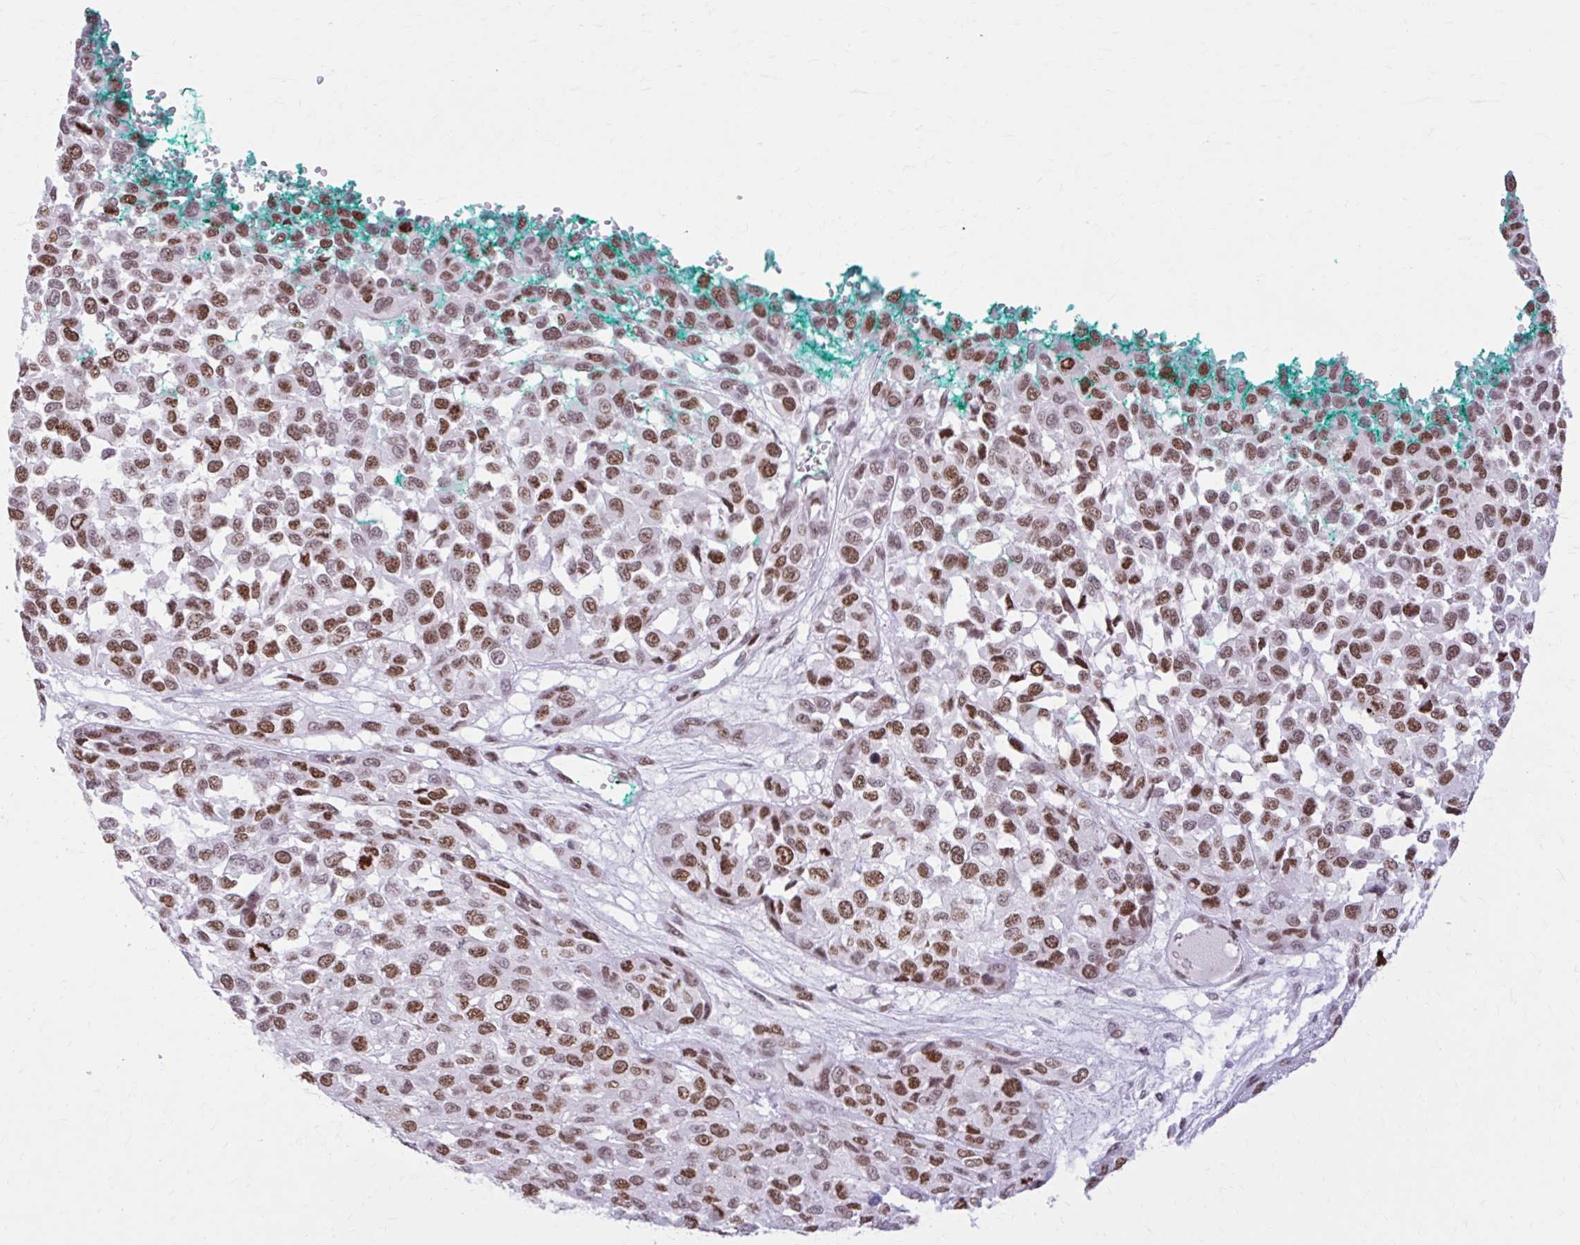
{"staining": {"intensity": "moderate", "quantity": ">75%", "location": "nuclear"}, "tissue": "melanoma", "cell_type": "Tumor cells", "image_type": "cancer", "snomed": [{"axis": "morphology", "description": "Malignant melanoma, NOS"}, {"axis": "topography", "description": "Skin"}], "caption": "This photomicrograph reveals IHC staining of melanoma, with medium moderate nuclear positivity in approximately >75% of tumor cells.", "gene": "PABIR1", "patient": {"sex": "male", "age": 62}}